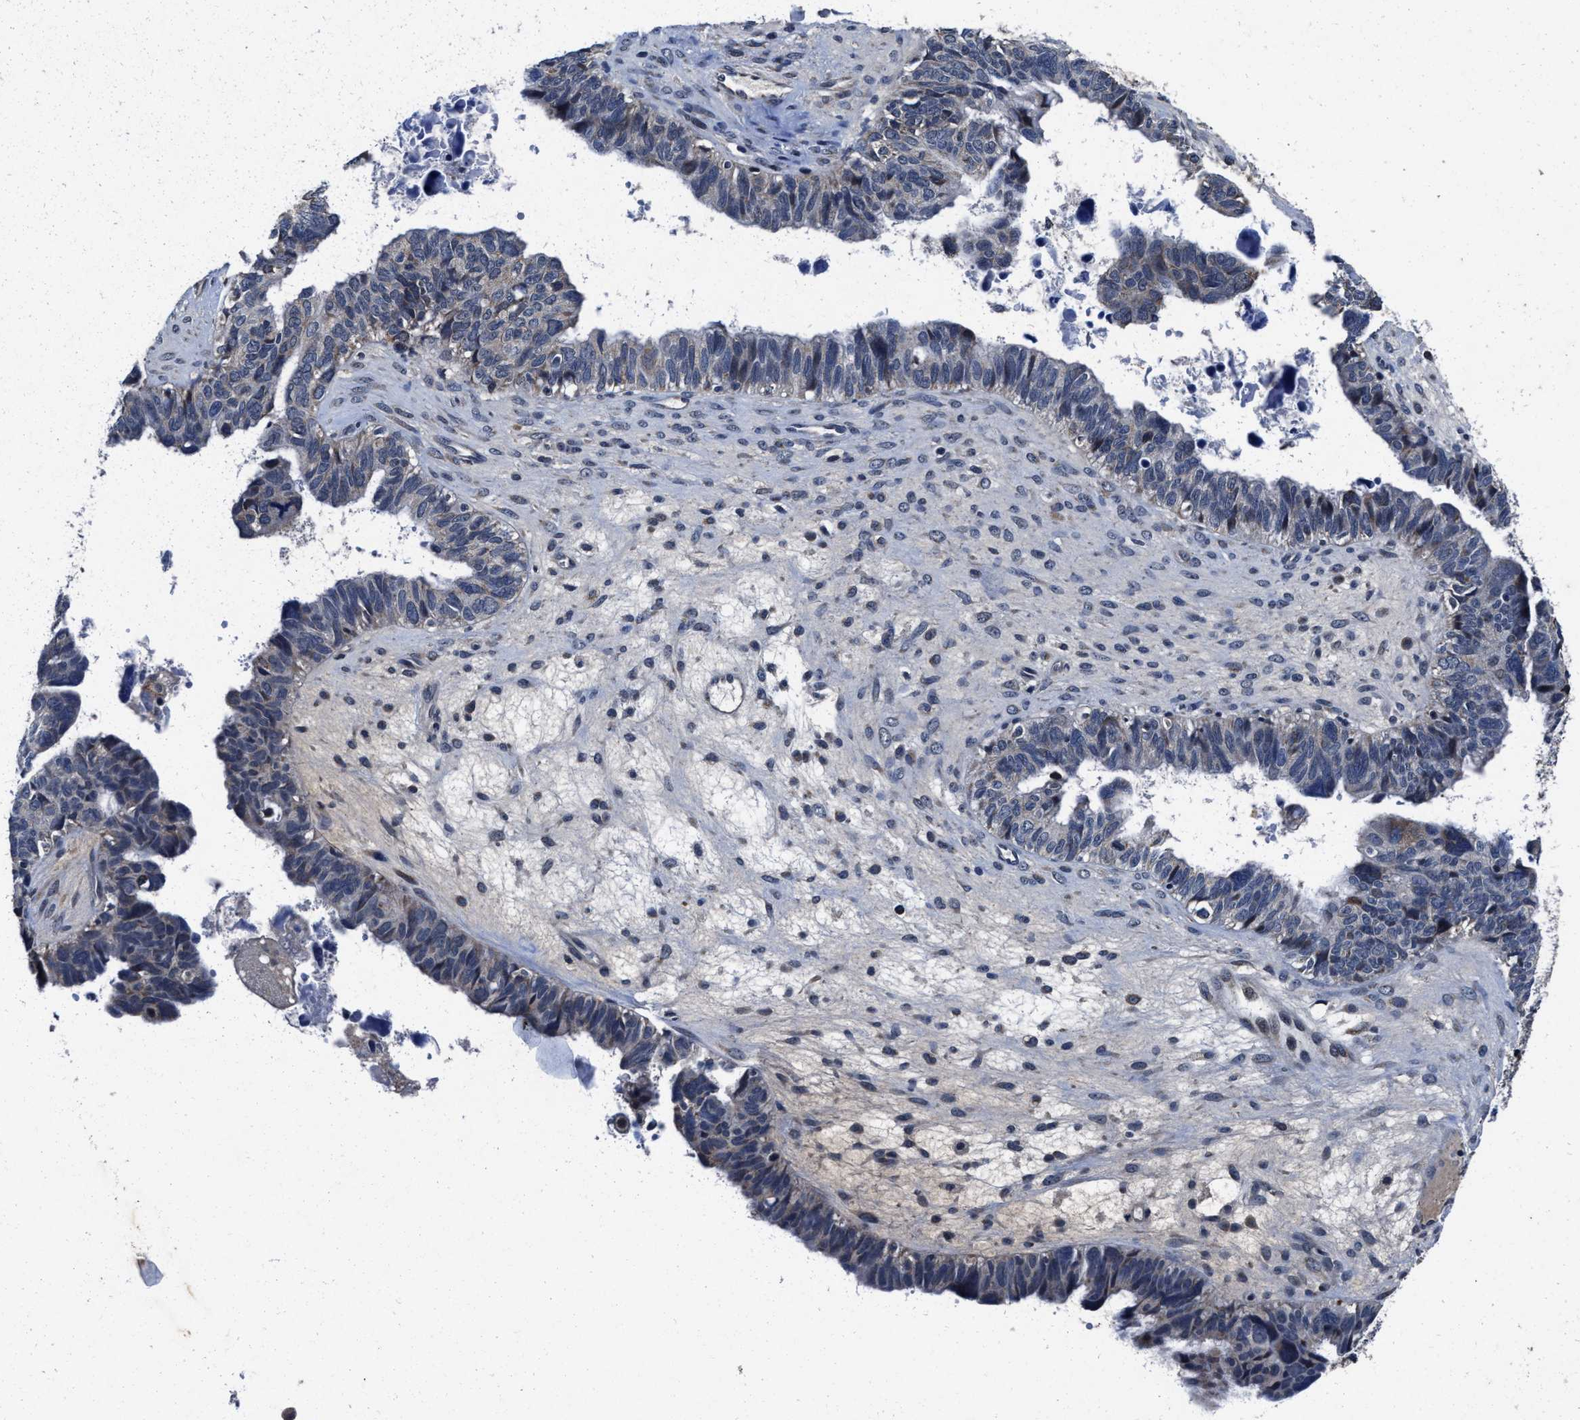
{"staining": {"intensity": "negative", "quantity": "none", "location": "none"}, "tissue": "ovarian cancer", "cell_type": "Tumor cells", "image_type": "cancer", "snomed": [{"axis": "morphology", "description": "Cystadenocarcinoma, serous, NOS"}, {"axis": "topography", "description": "Ovary"}], "caption": "Immunohistochemistry image of ovarian cancer stained for a protein (brown), which shows no staining in tumor cells.", "gene": "TMEM53", "patient": {"sex": "female", "age": 79}}